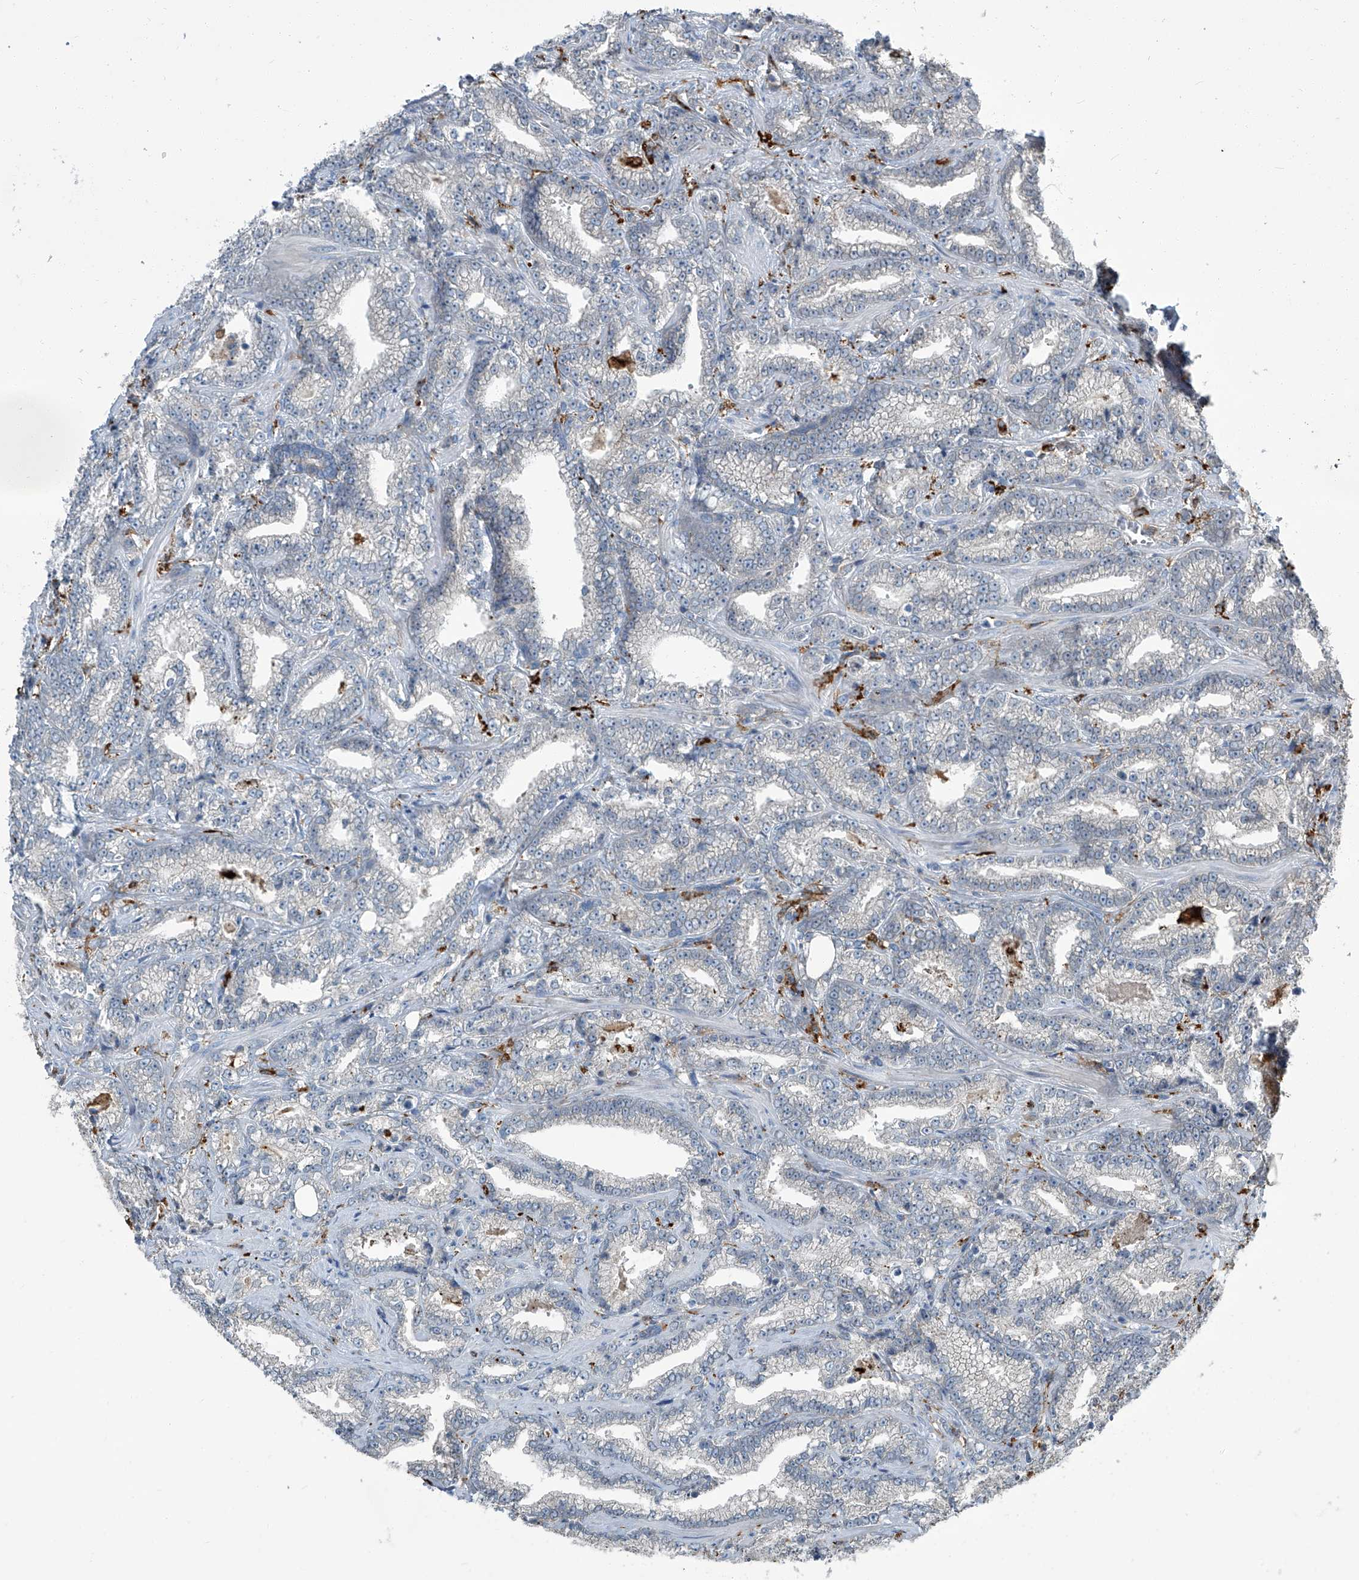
{"staining": {"intensity": "negative", "quantity": "none", "location": "none"}, "tissue": "prostate cancer", "cell_type": "Tumor cells", "image_type": "cancer", "snomed": [{"axis": "morphology", "description": "Adenocarcinoma, High grade"}, {"axis": "topography", "description": "Prostate and seminal vesicle, NOS"}], "caption": "High-grade adenocarcinoma (prostate) was stained to show a protein in brown. There is no significant expression in tumor cells.", "gene": "FAM167A", "patient": {"sex": "male", "age": 67}}